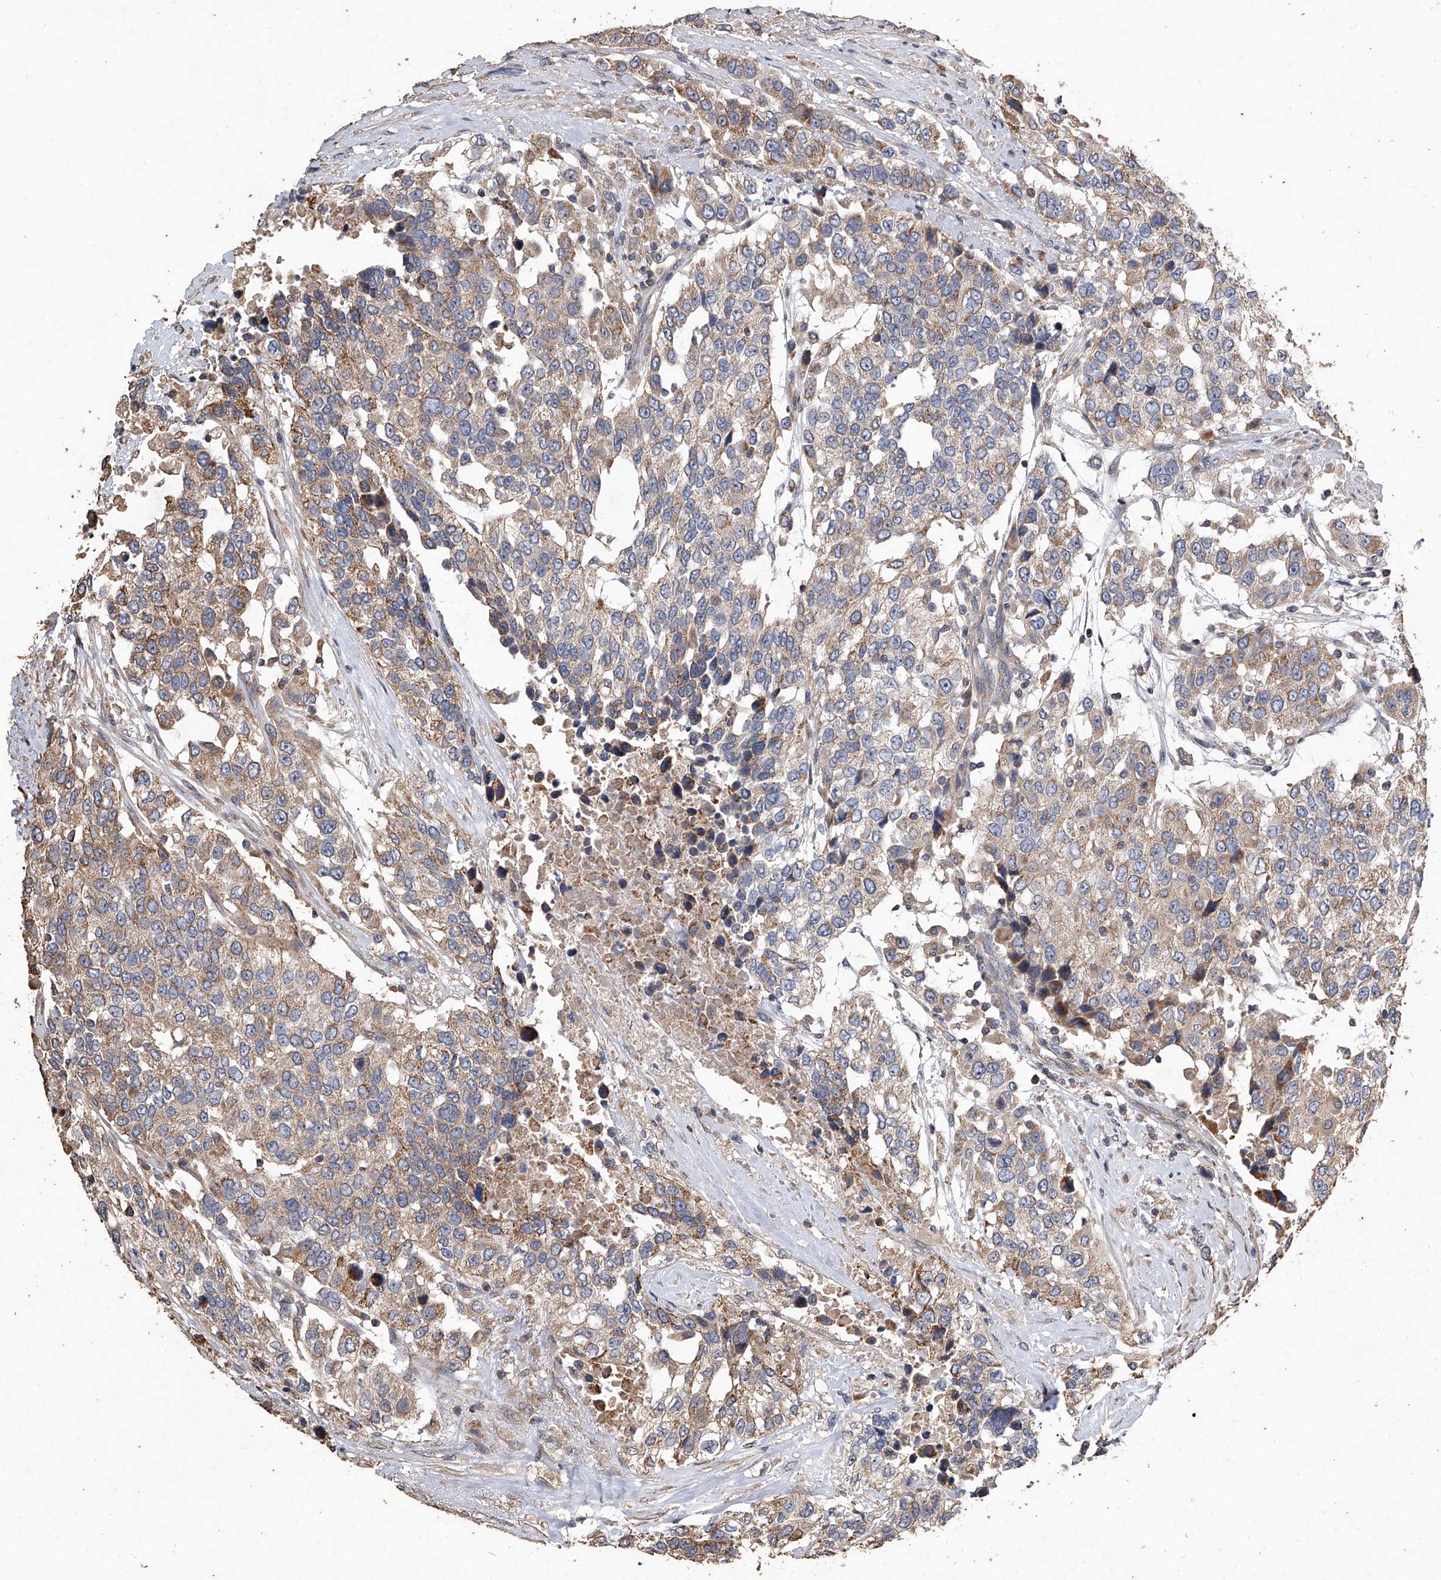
{"staining": {"intensity": "moderate", "quantity": ">75%", "location": "cytoplasmic/membranous"}, "tissue": "urothelial cancer", "cell_type": "Tumor cells", "image_type": "cancer", "snomed": [{"axis": "morphology", "description": "Urothelial carcinoma, High grade"}, {"axis": "topography", "description": "Urinary bladder"}], "caption": "Protein expression analysis of urothelial cancer demonstrates moderate cytoplasmic/membranous expression in about >75% of tumor cells.", "gene": "LTV1", "patient": {"sex": "female", "age": 80}}